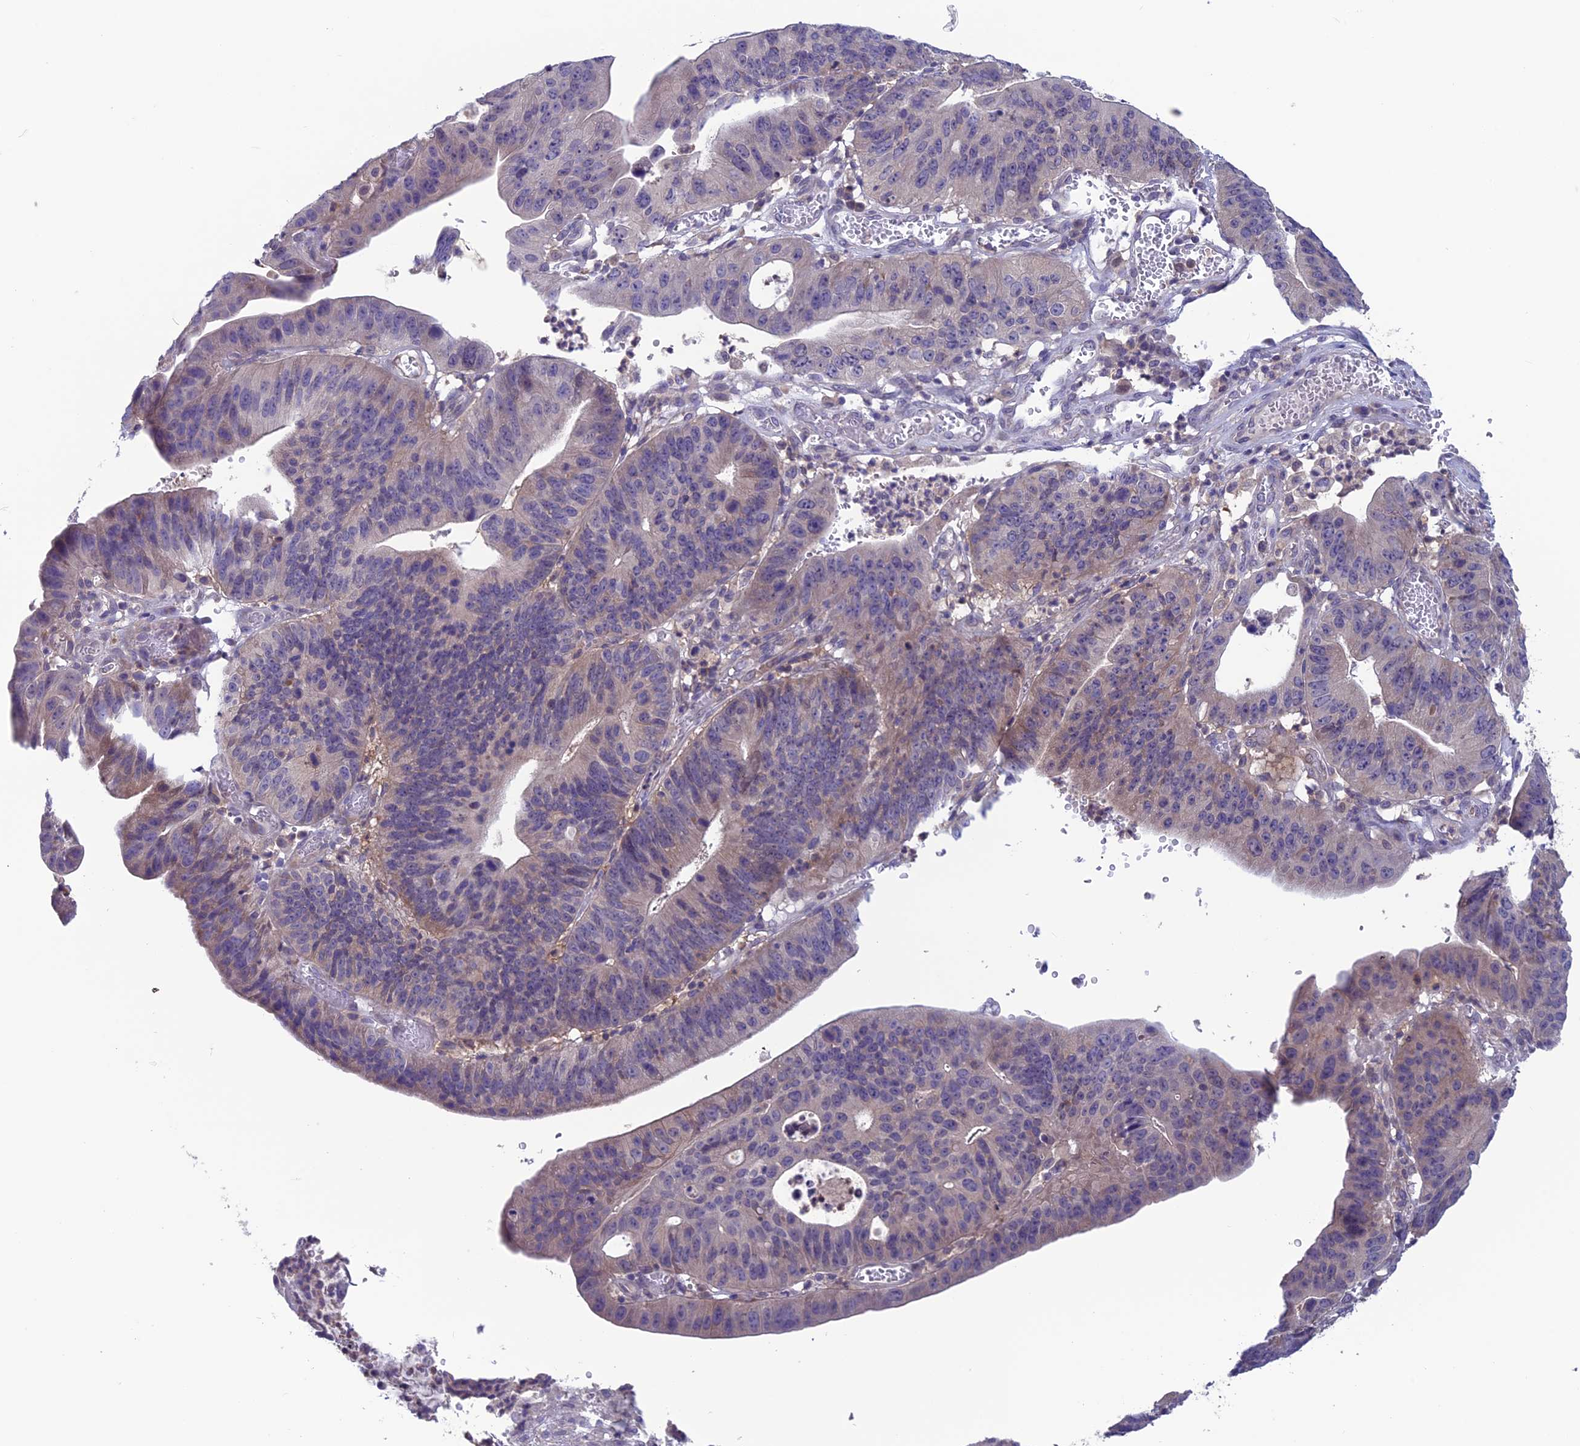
{"staining": {"intensity": "negative", "quantity": "none", "location": "none"}, "tissue": "stomach cancer", "cell_type": "Tumor cells", "image_type": "cancer", "snomed": [{"axis": "morphology", "description": "Adenocarcinoma, NOS"}, {"axis": "topography", "description": "Stomach"}], "caption": "Protein analysis of stomach cancer (adenocarcinoma) shows no significant positivity in tumor cells. Brightfield microscopy of immunohistochemistry (IHC) stained with DAB (3,3'-diaminobenzidine) (brown) and hematoxylin (blue), captured at high magnification.", "gene": "MAST2", "patient": {"sex": "male", "age": 59}}